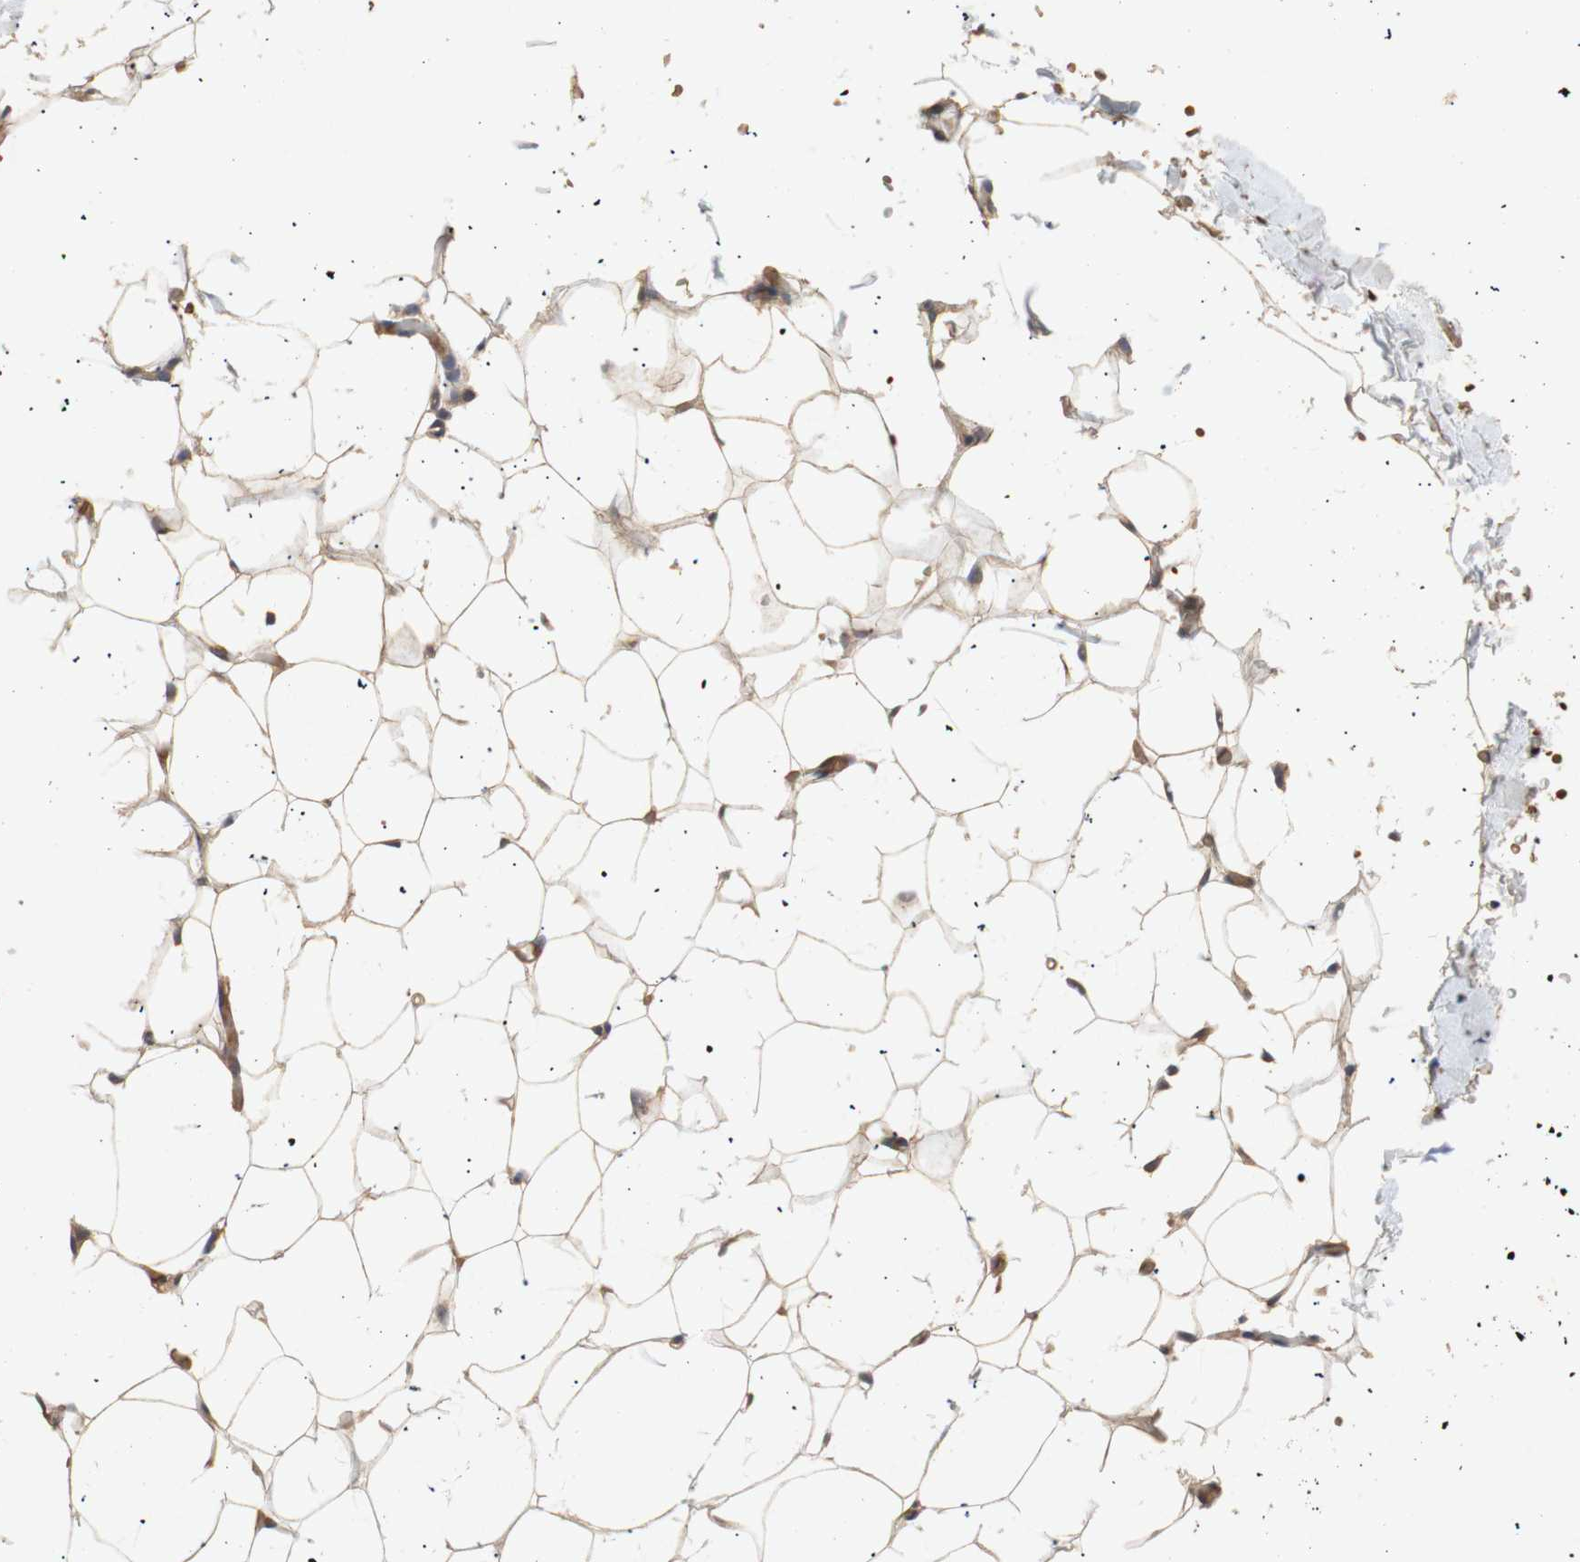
{"staining": {"intensity": "moderate", "quantity": ">75%", "location": "cytoplasmic/membranous"}, "tissue": "adipose tissue", "cell_type": "Adipocytes", "image_type": "normal", "snomed": [{"axis": "morphology", "description": "Normal tissue, NOS"}, {"axis": "topography", "description": "Breast"}, {"axis": "topography", "description": "Adipose tissue"}], "caption": "DAB immunohistochemical staining of unremarkable human adipose tissue reveals moderate cytoplasmic/membranous protein positivity in approximately >75% of adipocytes. The staining was performed using DAB (3,3'-diaminobenzidine), with brown indicating positive protein expression. Nuclei are stained blue with hematoxylin.", "gene": "PKN1", "patient": {"sex": "female", "age": 25}}